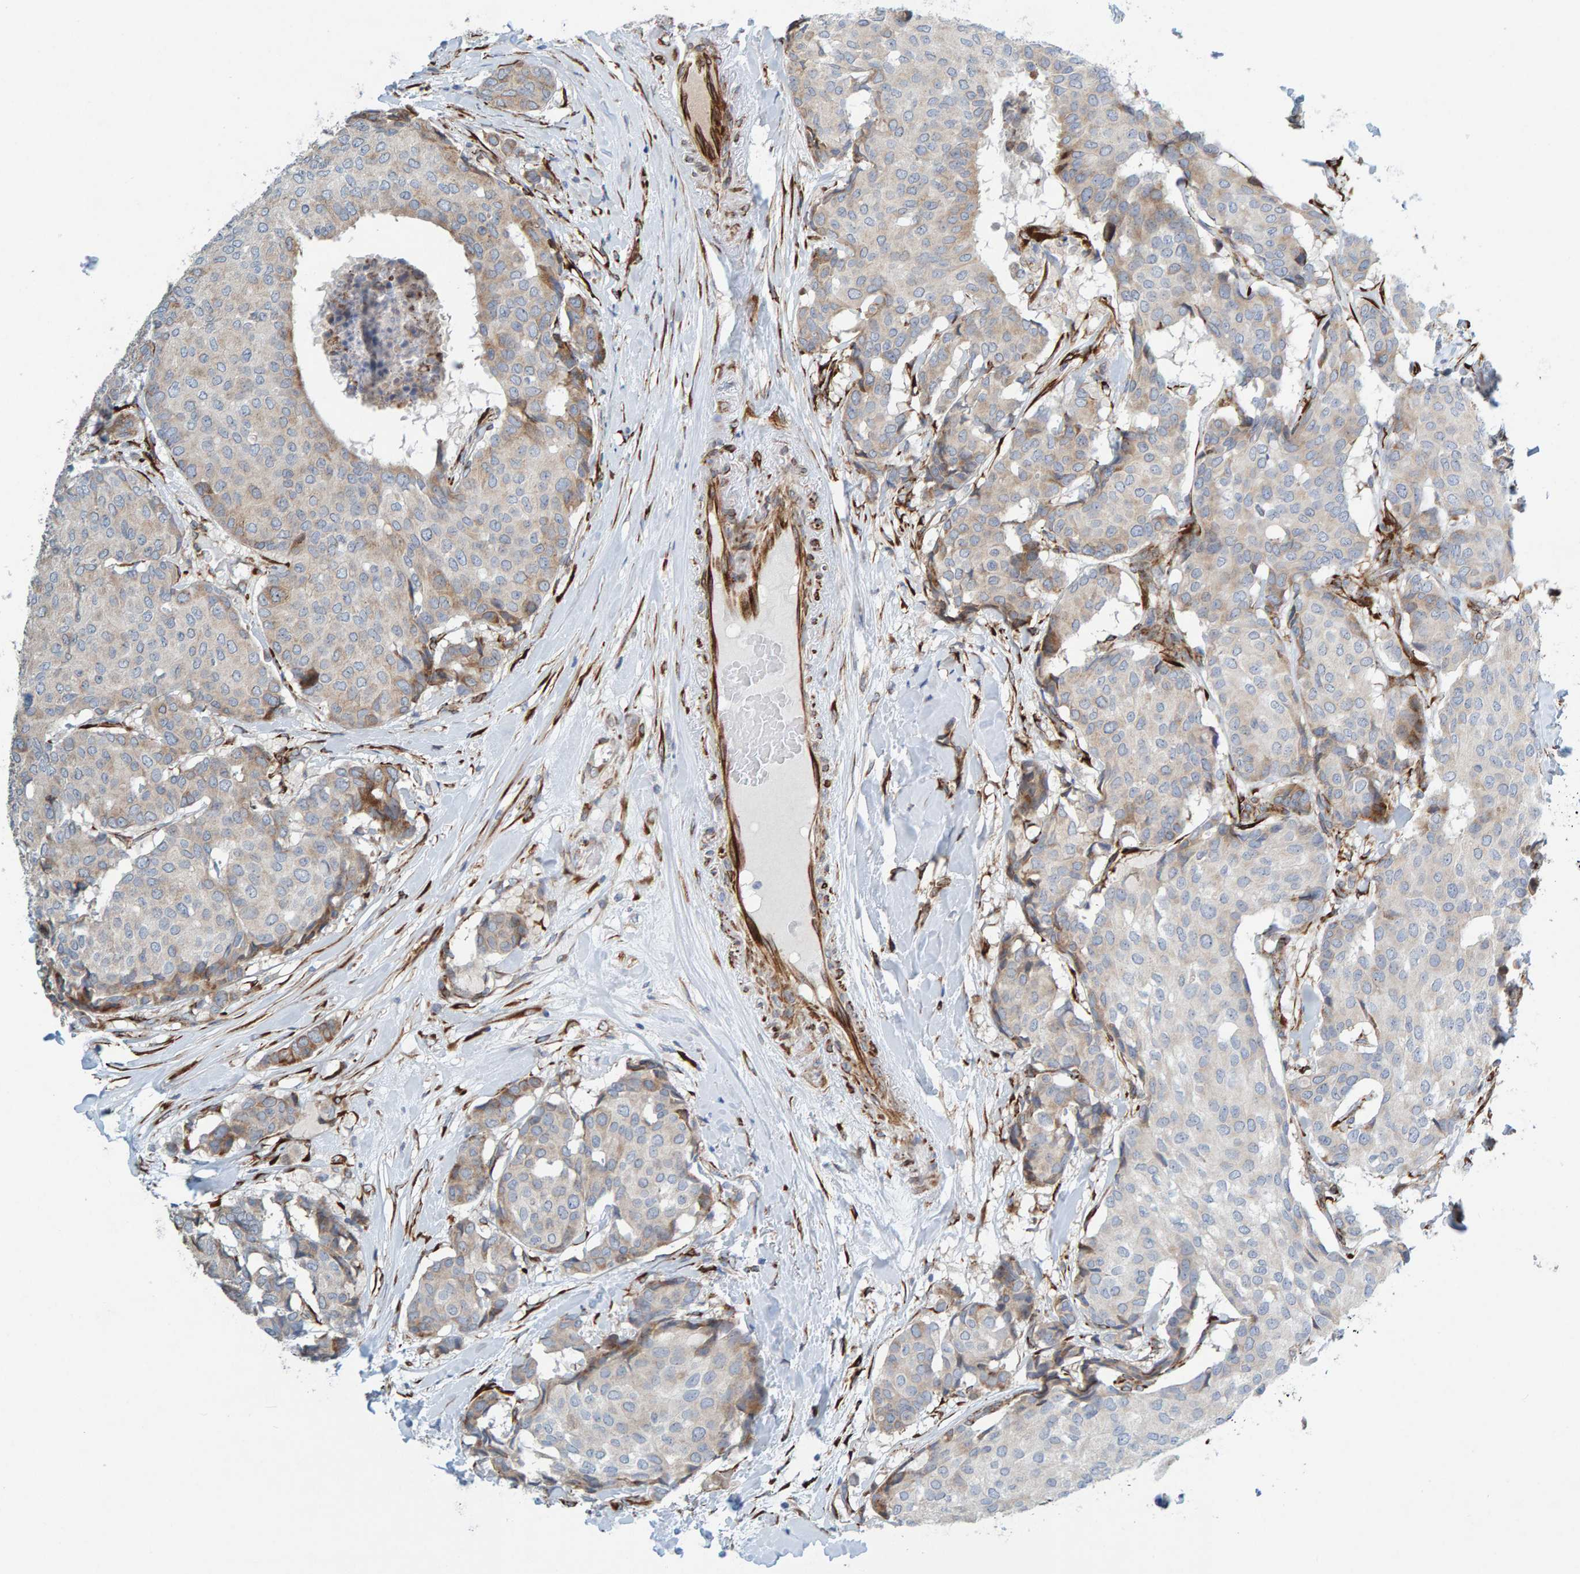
{"staining": {"intensity": "weak", "quantity": "<25%", "location": "cytoplasmic/membranous"}, "tissue": "breast cancer", "cell_type": "Tumor cells", "image_type": "cancer", "snomed": [{"axis": "morphology", "description": "Duct carcinoma"}, {"axis": "topography", "description": "Breast"}], "caption": "Tumor cells are negative for protein expression in human breast cancer (infiltrating ductal carcinoma). (Immunohistochemistry (ihc), brightfield microscopy, high magnification).", "gene": "MMP16", "patient": {"sex": "female", "age": 75}}